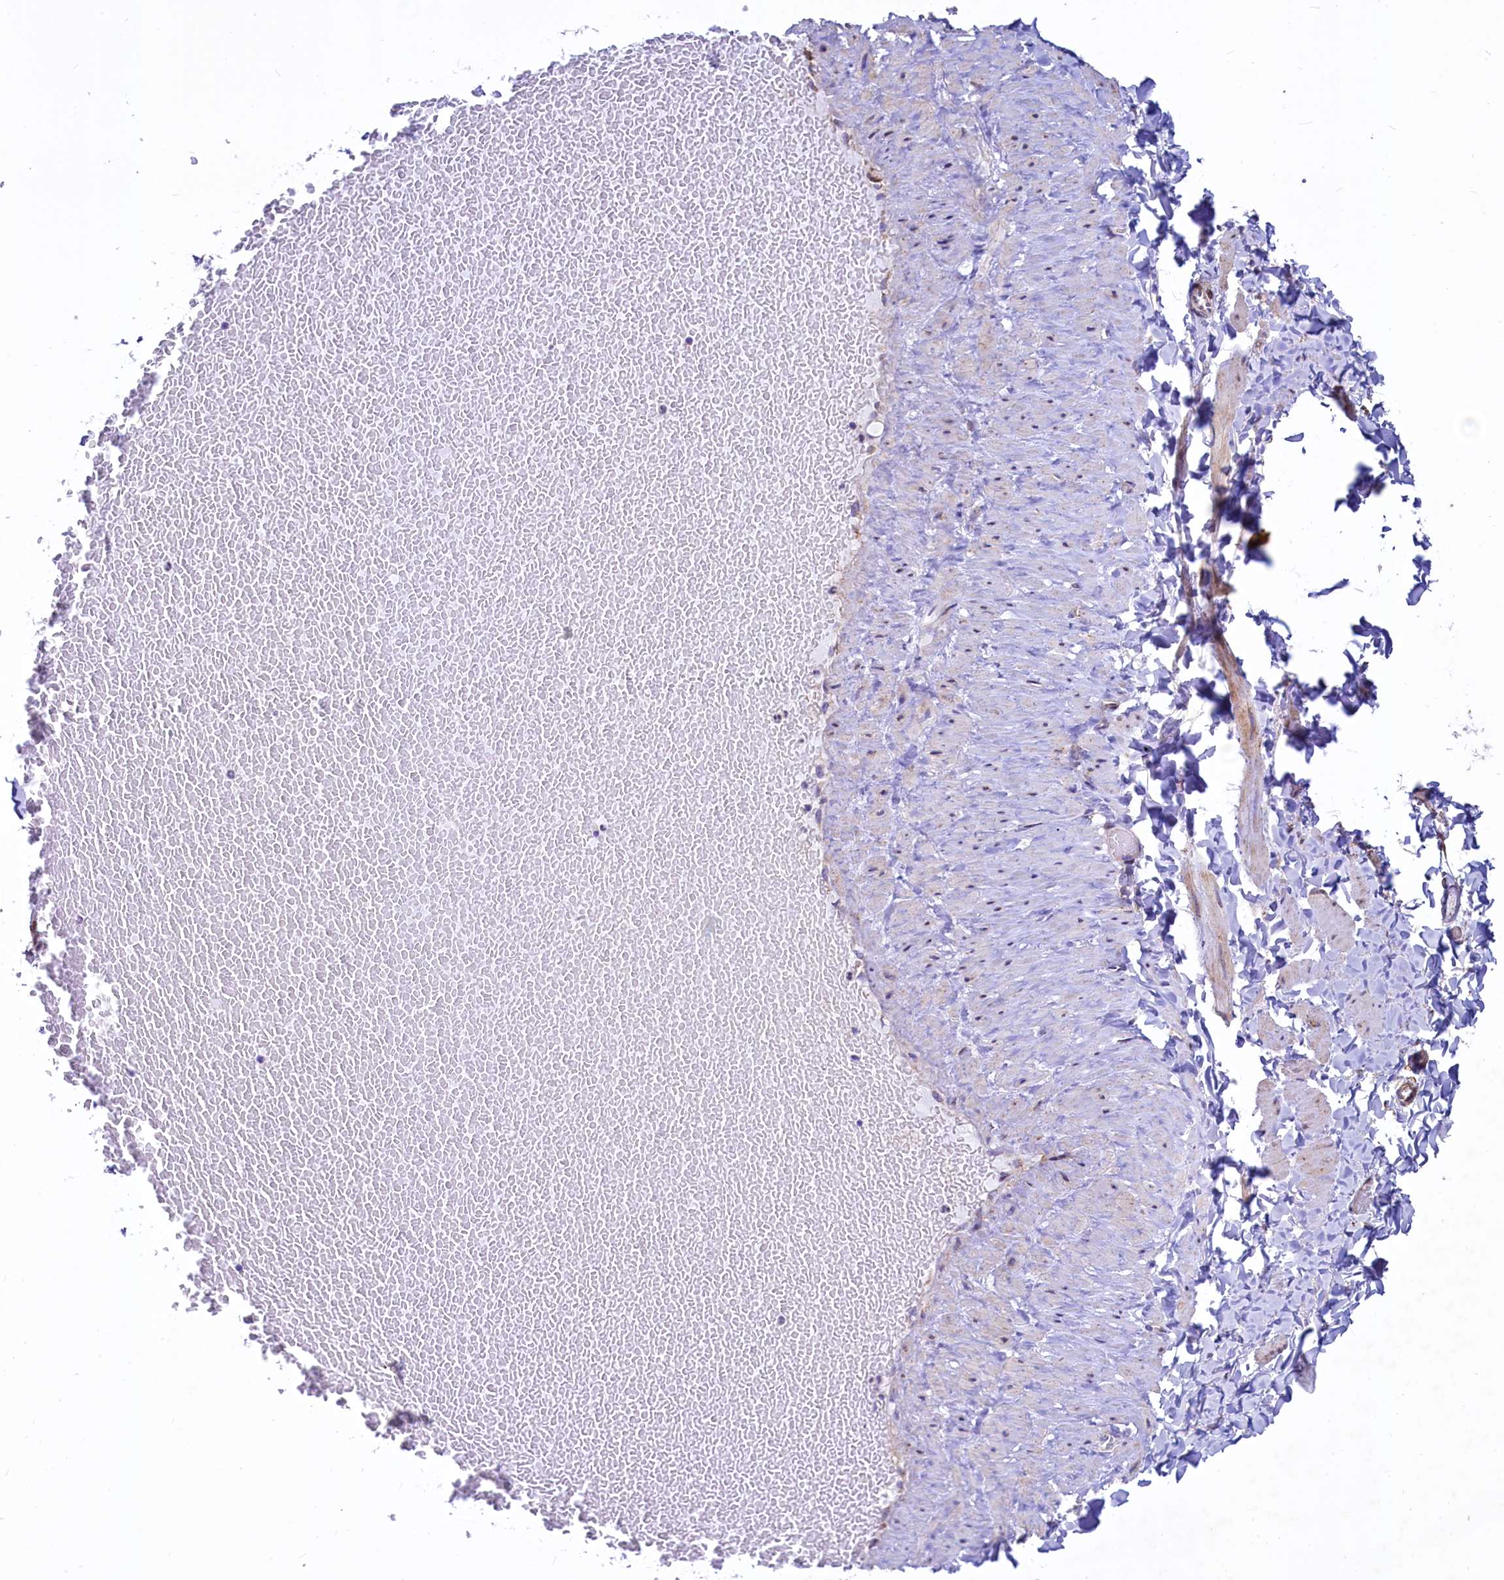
{"staining": {"intensity": "moderate", "quantity": "25%-75%", "location": "cytoplasmic/membranous"}, "tissue": "adipose tissue", "cell_type": "Adipocytes", "image_type": "normal", "snomed": [{"axis": "morphology", "description": "Normal tissue, NOS"}, {"axis": "topography", "description": "Adipose tissue"}, {"axis": "topography", "description": "Vascular tissue"}, {"axis": "topography", "description": "Peripheral nerve tissue"}], "caption": "Adipose tissue stained with a brown dye demonstrates moderate cytoplasmic/membranous positive staining in approximately 25%-75% of adipocytes.", "gene": "VWCE", "patient": {"sex": "male", "age": 25}}